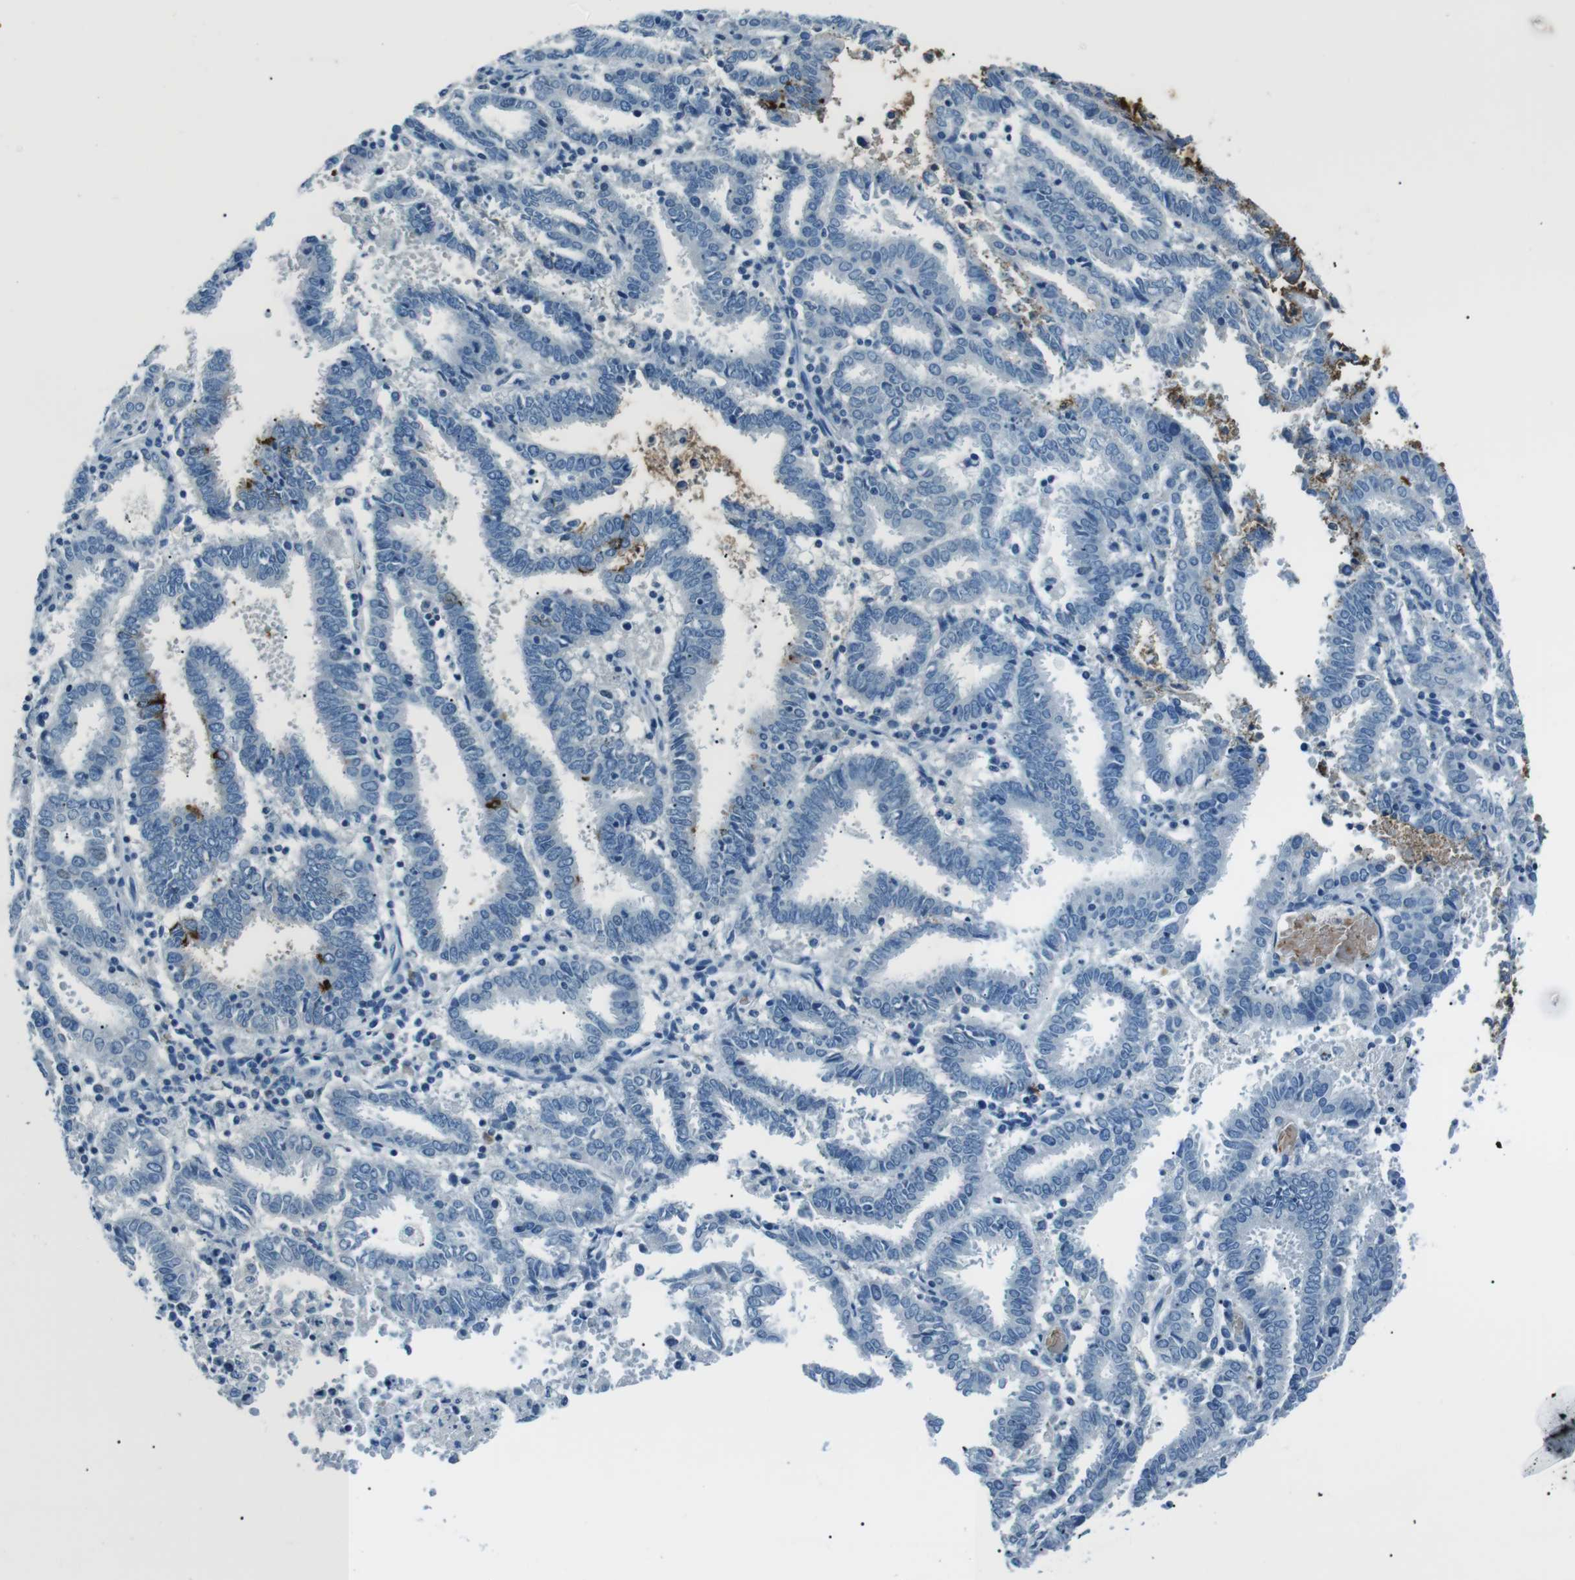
{"staining": {"intensity": "negative", "quantity": "none", "location": "none"}, "tissue": "endometrial cancer", "cell_type": "Tumor cells", "image_type": "cancer", "snomed": [{"axis": "morphology", "description": "Adenocarcinoma, NOS"}, {"axis": "topography", "description": "Uterus"}], "caption": "IHC of human adenocarcinoma (endometrial) displays no positivity in tumor cells. (IHC, brightfield microscopy, high magnification).", "gene": "ST6GAL1", "patient": {"sex": "female", "age": 83}}